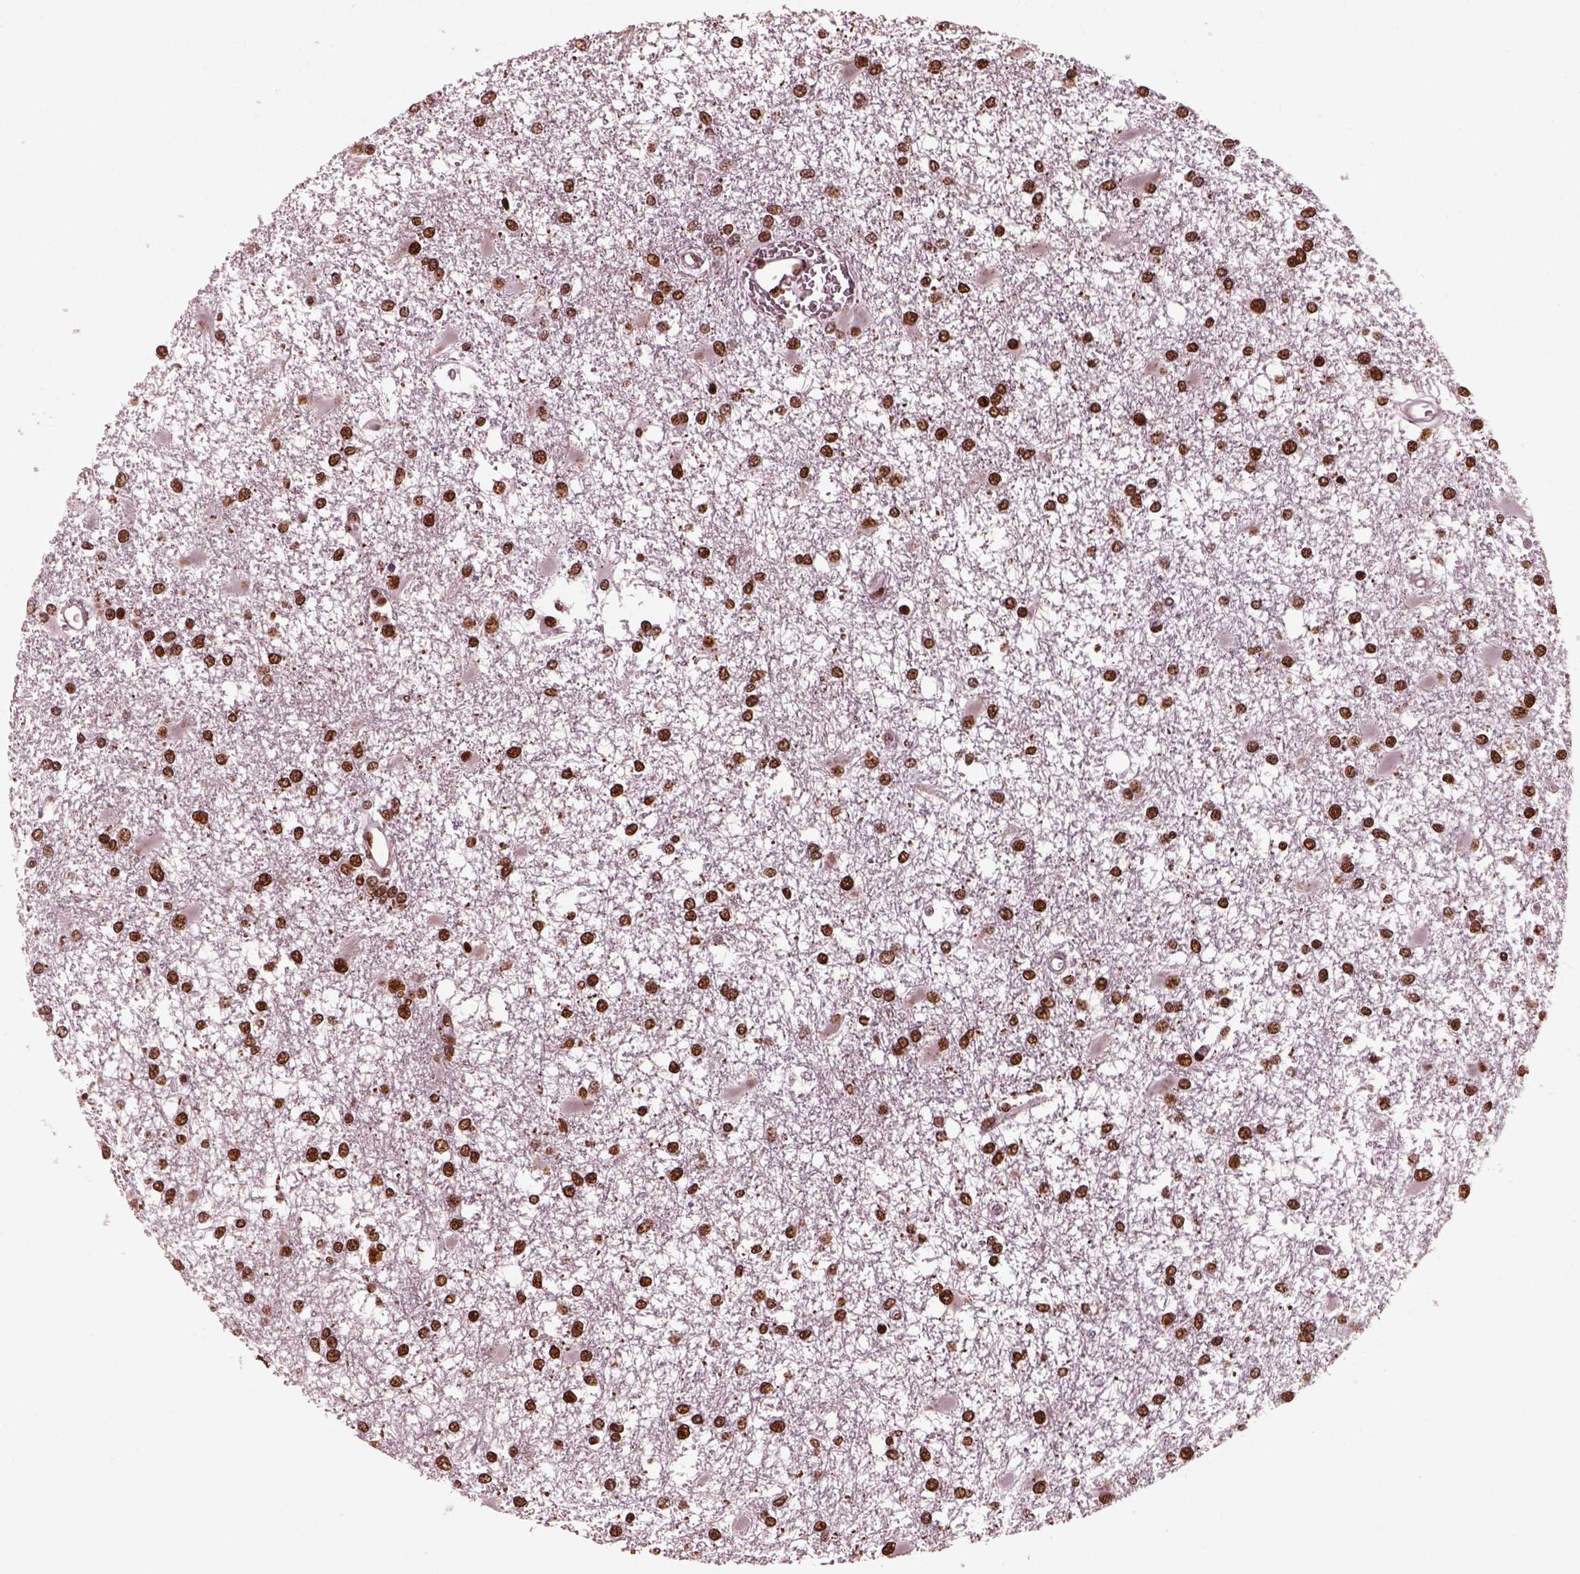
{"staining": {"intensity": "strong", "quantity": ">75%", "location": "nuclear"}, "tissue": "glioma", "cell_type": "Tumor cells", "image_type": "cancer", "snomed": [{"axis": "morphology", "description": "Glioma, malignant, High grade"}, {"axis": "topography", "description": "Cerebral cortex"}], "caption": "Glioma stained for a protein exhibits strong nuclear positivity in tumor cells. (Brightfield microscopy of DAB IHC at high magnification).", "gene": "NSD1", "patient": {"sex": "male", "age": 79}}